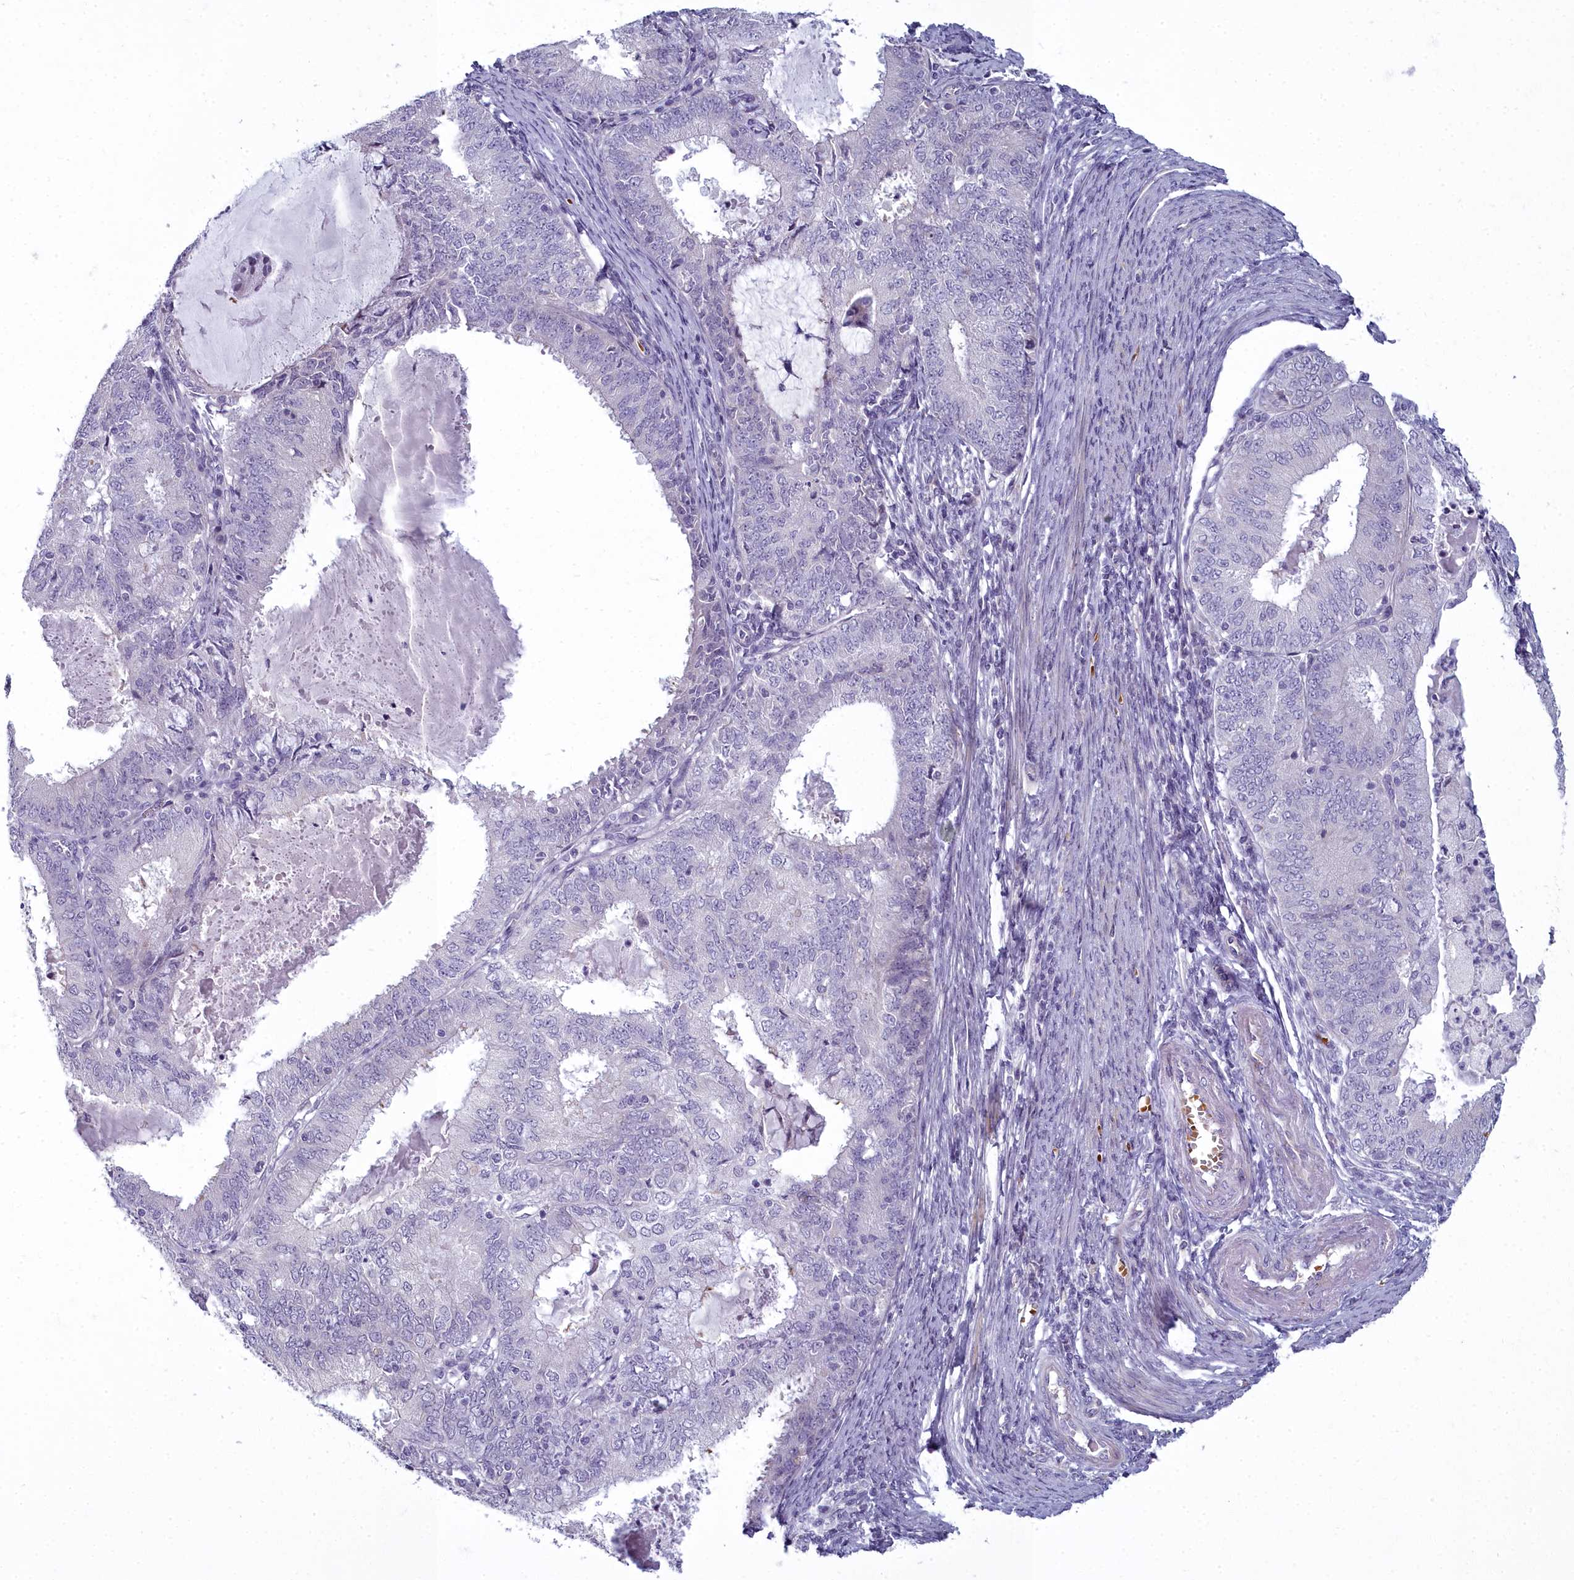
{"staining": {"intensity": "negative", "quantity": "none", "location": "none"}, "tissue": "endometrial cancer", "cell_type": "Tumor cells", "image_type": "cancer", "snomed": [{"axis": "morphology", "description": "Adenocarcinoma, NOS"}, {"axis": "topography", "description": "Endometrium"}], "caption": "Immunohistochemical staining of endometrial cancer reveals no significant expression in tumor cells.", "gene": "ARL15", "patient": {"sex": "female", "age": 57}}